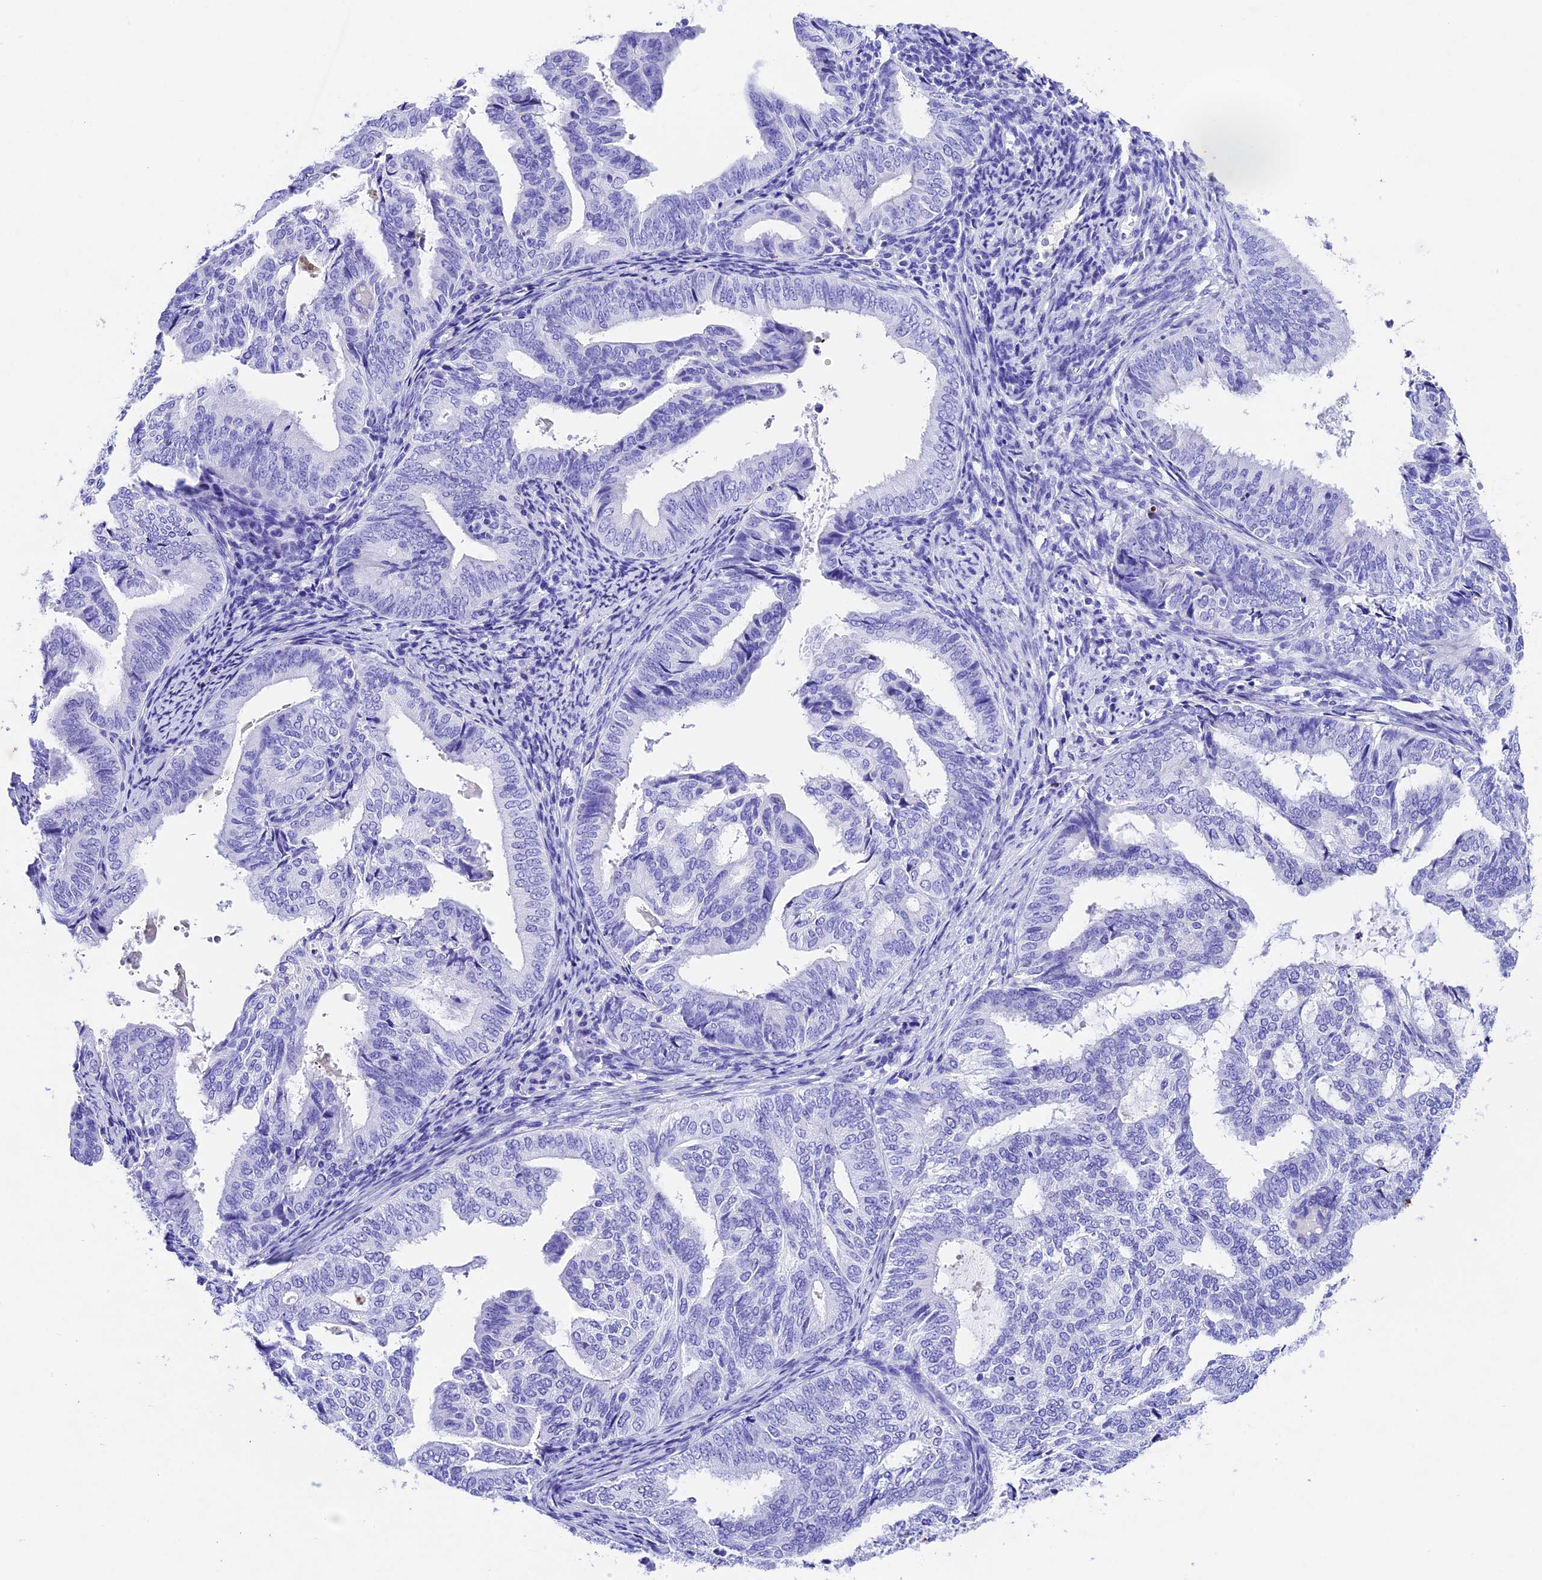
{"staining": {"intensity": "negative", "quantity": "none", "location": "none"}, "tissue": "endometrial cancer", "cell_type": "Tumor cells", "image_type": "cancer", "snomed": [{"axis": "morphology", "description": "Adenocarcinoma, NOS"}, {"axis": "topography", "description": "Endometrium"}], "caption": "A high-resolution micrograph shows IHC staining of endometrial adenocarcinoma, which shows no significant expression in tumor cells. The staining was performed using DAB (3,3'-diaminobenzidine) to visualize the protein expression in brown, while the nuclei were stained in blue with hematoxylin (Magnification: 20x).", "gene": "PSG11", "patient": {"sex": "female", "age": 58}}